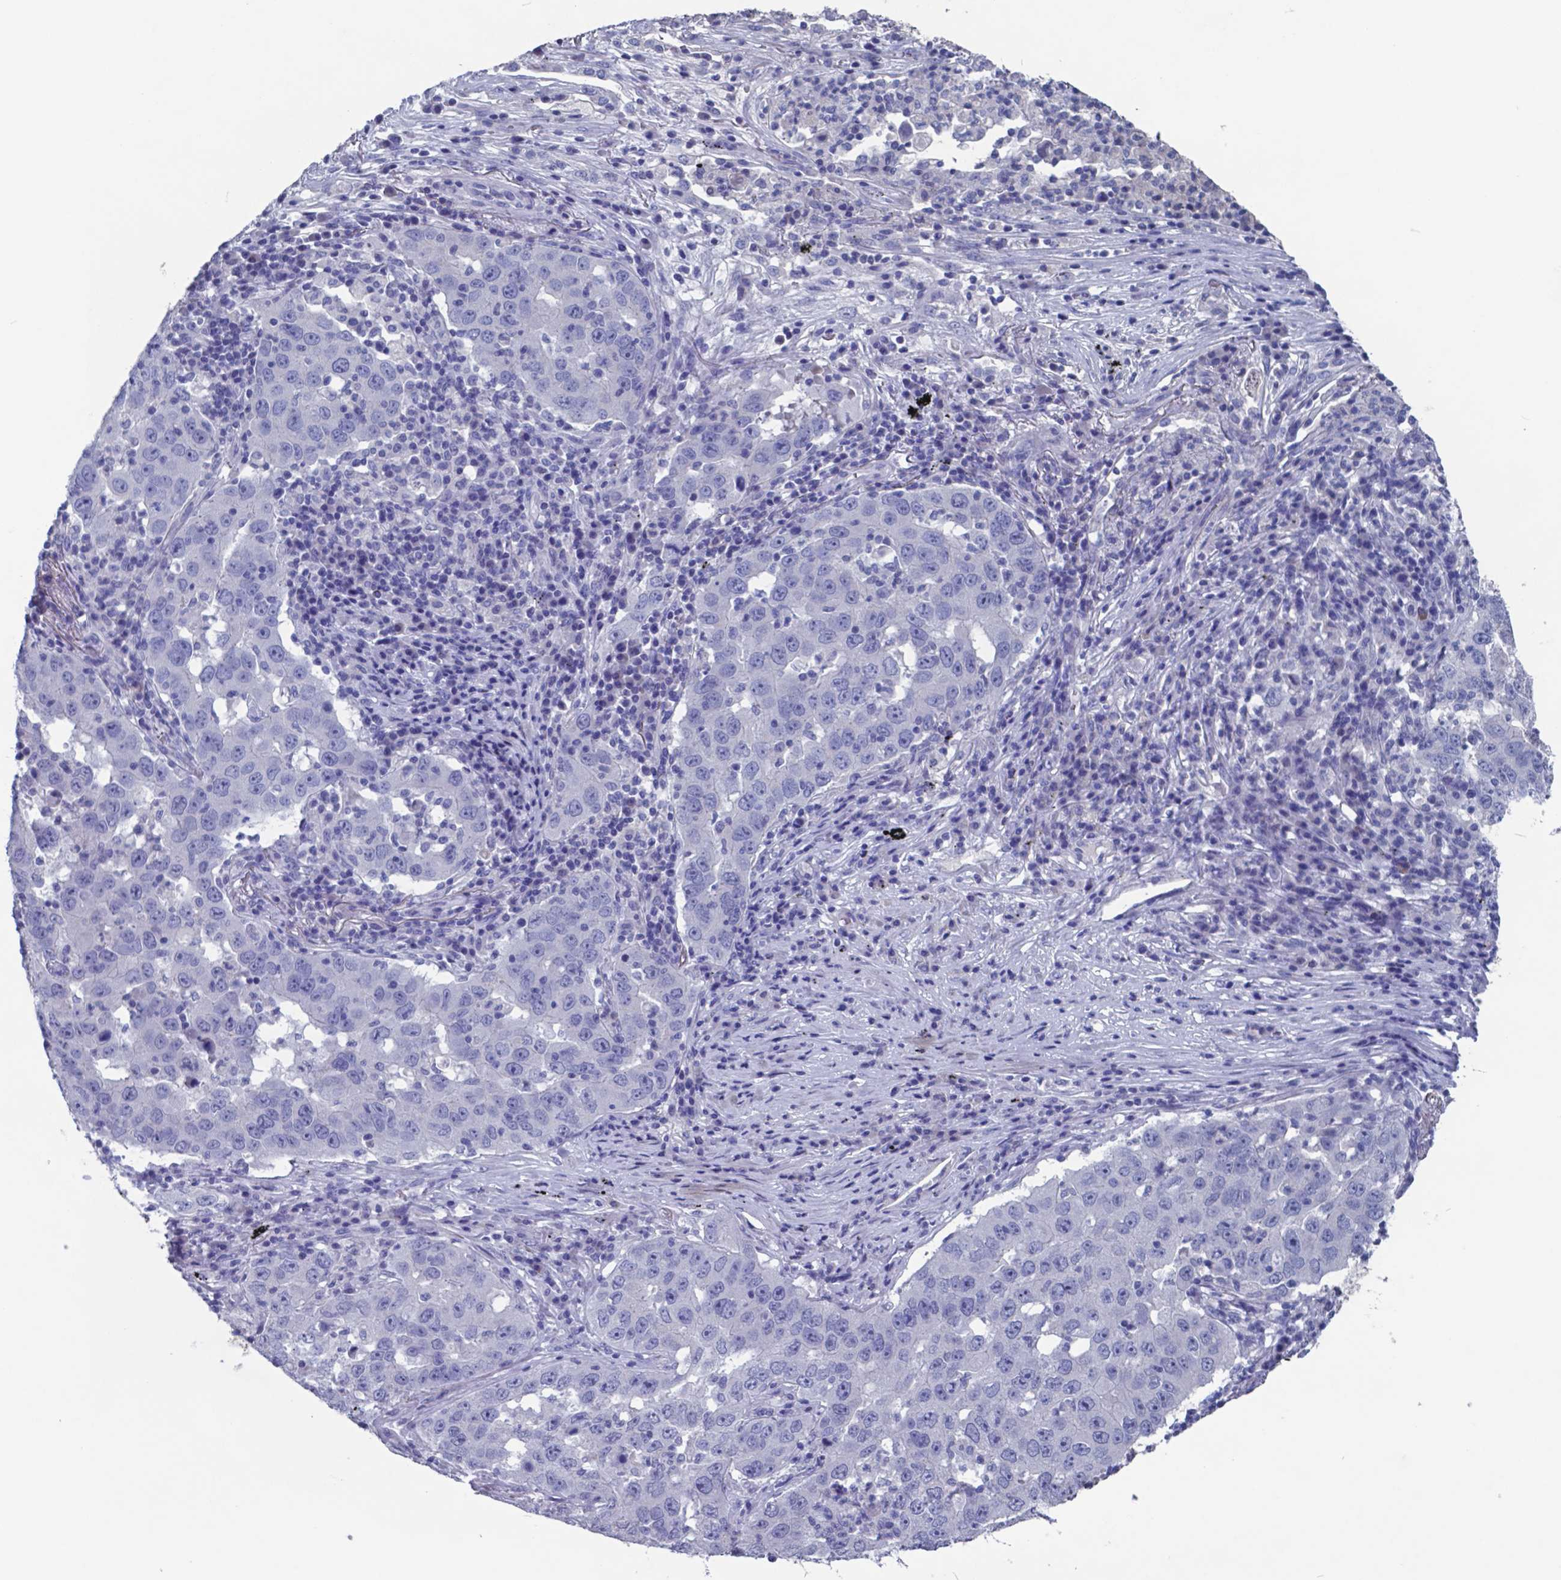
{"staining": {"intensity": "negative", "quantity": "none", "location": "none"}, "tissue": "lung cancer", "cell_type": "Tumor cells", "image_type": "cancer", "snomed": [{"axis": "morphology", "description": "Adenocarcinoma, NOS"}, {"axis": "topography", "description": "Lung"}], "caption": "DAB immunohistochemical staining of lung cancer (adenocarcinoma) demonstrates no significant positivity in tumor cells. The staining was performed using DAB (3,3'-diaminobenzidine) to visualize the protein expression in brown, while the nuclei were stained in blue with hematoxylin (Magnification: 20x).", "gene": "TTR", "patient": {"sex": "male", "age": 73}}